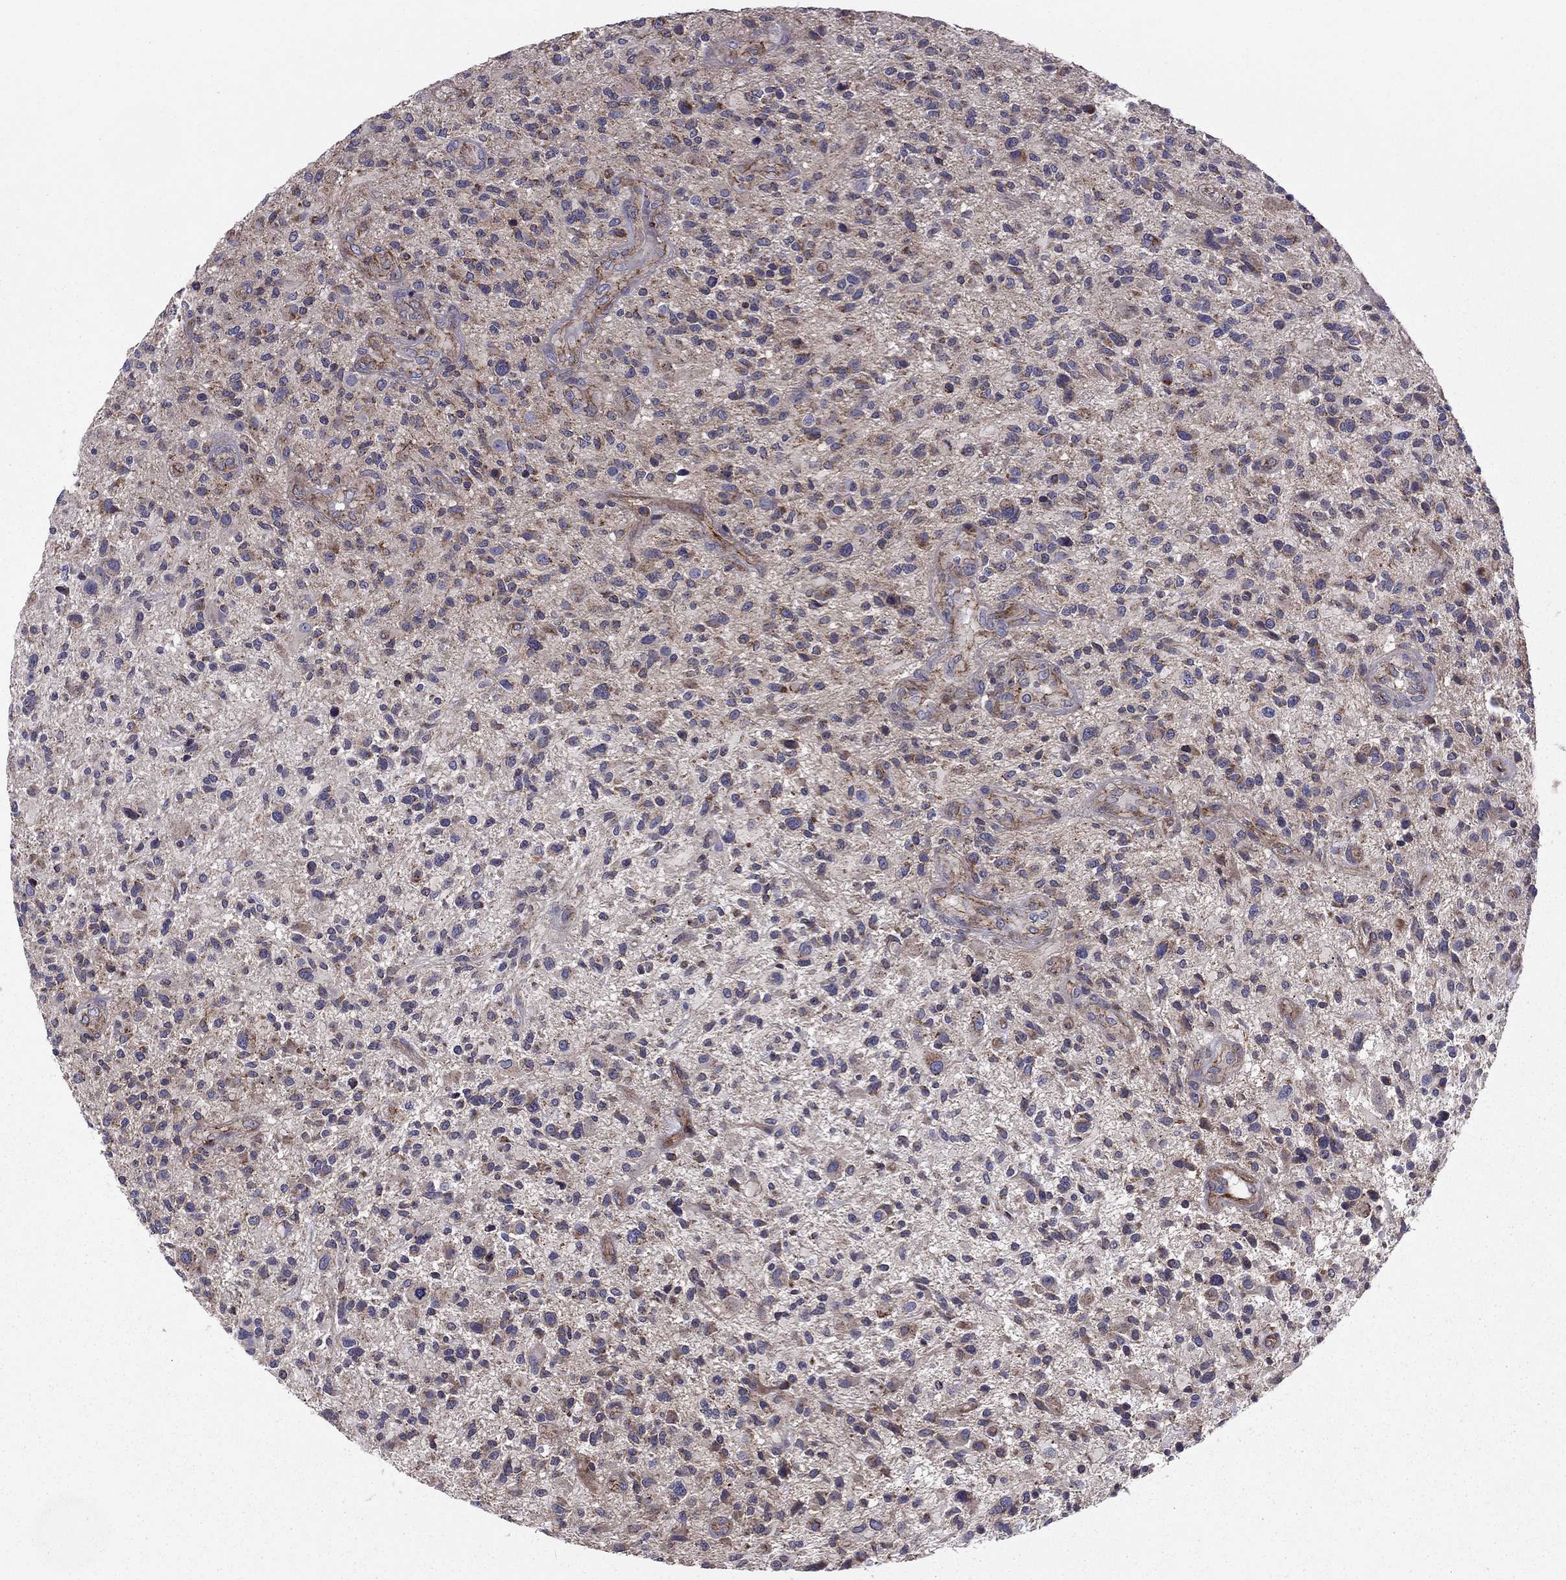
{"staining": {"intensity": "moderate", "quantity": "<25%", "location": "cytoplasmic/membranous"}, "tissue": "glioma", "cell_type": "Tumor cells", "image_type": "cancer", "snomed": [{"axis": "morphology", "description": "Glioma, malignant, High grade"}, {"axis": "topography", "description": "Brain"}], "caption": "Immunohistochemistry (IHC) image of neoplastic tissue: human glioma stained using IHC shows low levels of moderate protein expression localized specifically in the cytoplasmic/membranous of tumor cells, appearing as a cytoplasmic/membranous brown color.", "gene": "ALG6", "patient": {"sex": "male", "age": 47}}